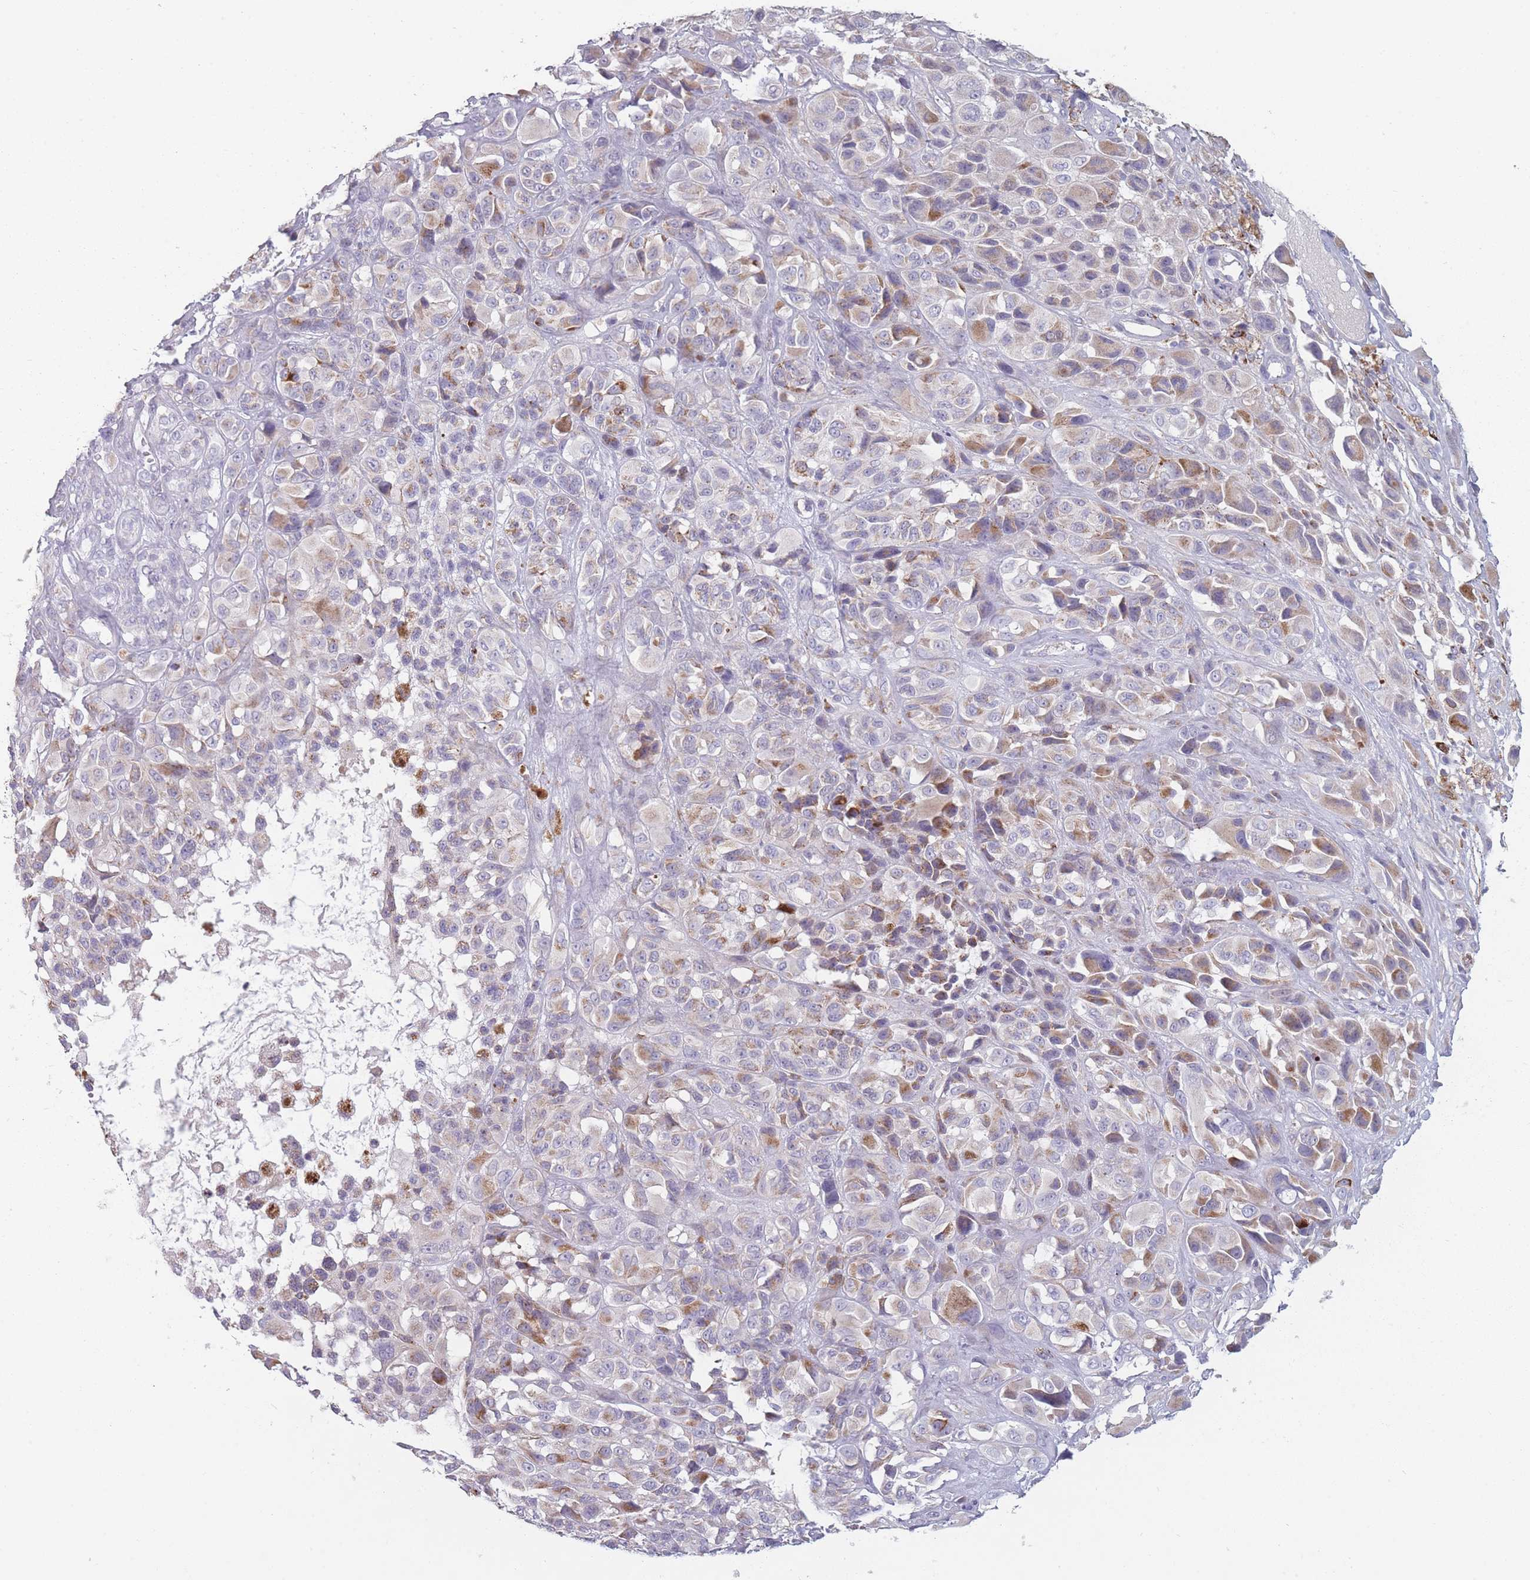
{"staining": {"intensity": "weak", "quantity": "<25%", "location": "cytoplasmic/membranous"}, "tissue": "melanoma", "cell_type": "Tumor cells", "image_type": "cancer", "snomed": [{"axis": "morphology", "description": "Malignant melanoma, NOS"}, {"axis": "topography", "description": "Skin of trunk"}], "caption": "Histopathology image shows no significant protein expression in tumor cells of melanoma.", "gene": "PEX11B", "patient": {"sex": "male", "age": 71}}